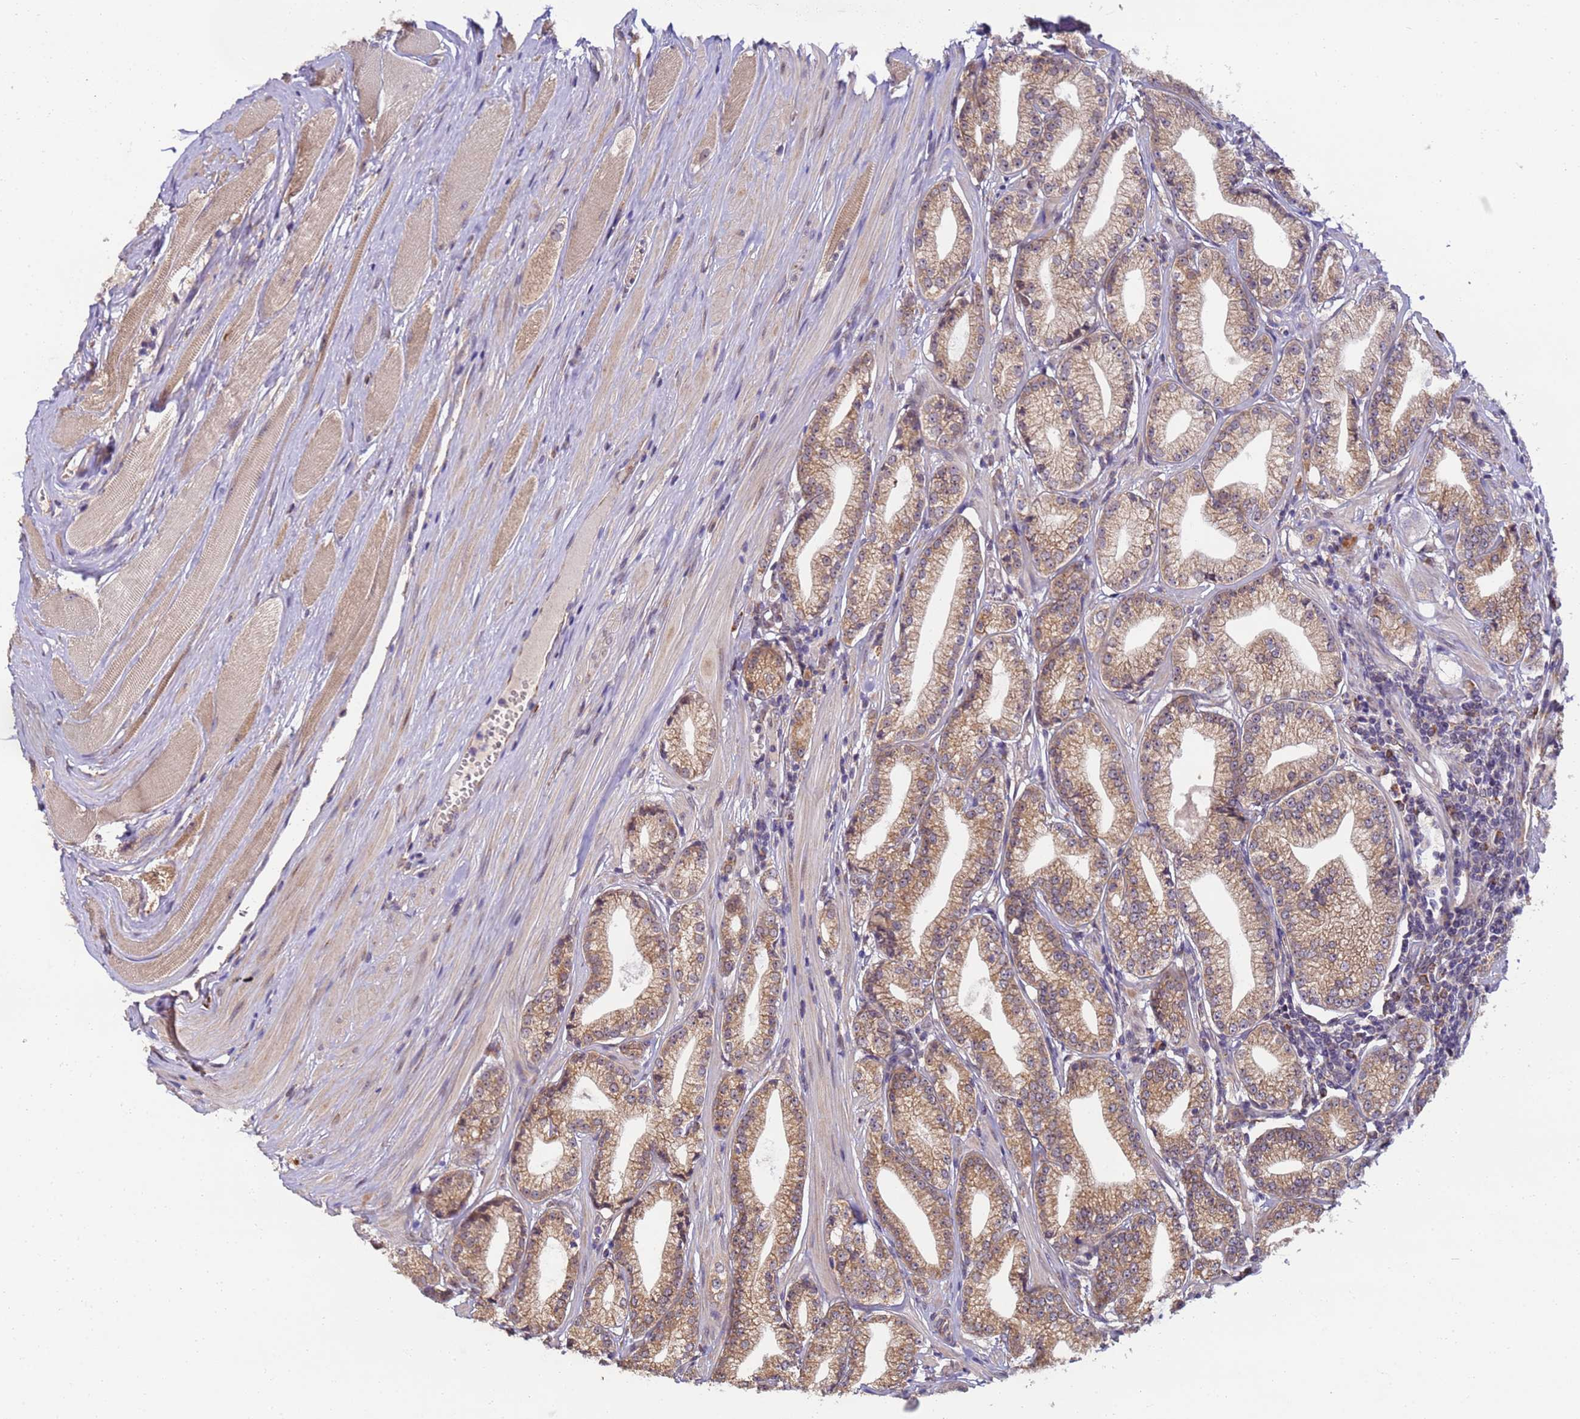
{"staining": {"intensity": "moderate", "quantity": "25%-75%", "location": "cytoplasmic/membranous"}, "tissue": "prostate cancer", "cell_type": "Tumor cells", "image_type": "cancer", "snomed": [{"axis": "morphology", "description": "Adenocarcinoma, High grade"}, {"axis": "topography", "description": "Prostate"}], "caption": "Immunohistochemical staining of human prostate cancer (high-grade adenocarcinoma) shows medium levels of moderate cytoplasmic/membranous positivity in about 25%-75% of tumor cells.", "gene": "RAPGEF3", "patient": {"sex": "male", "age": 67}}